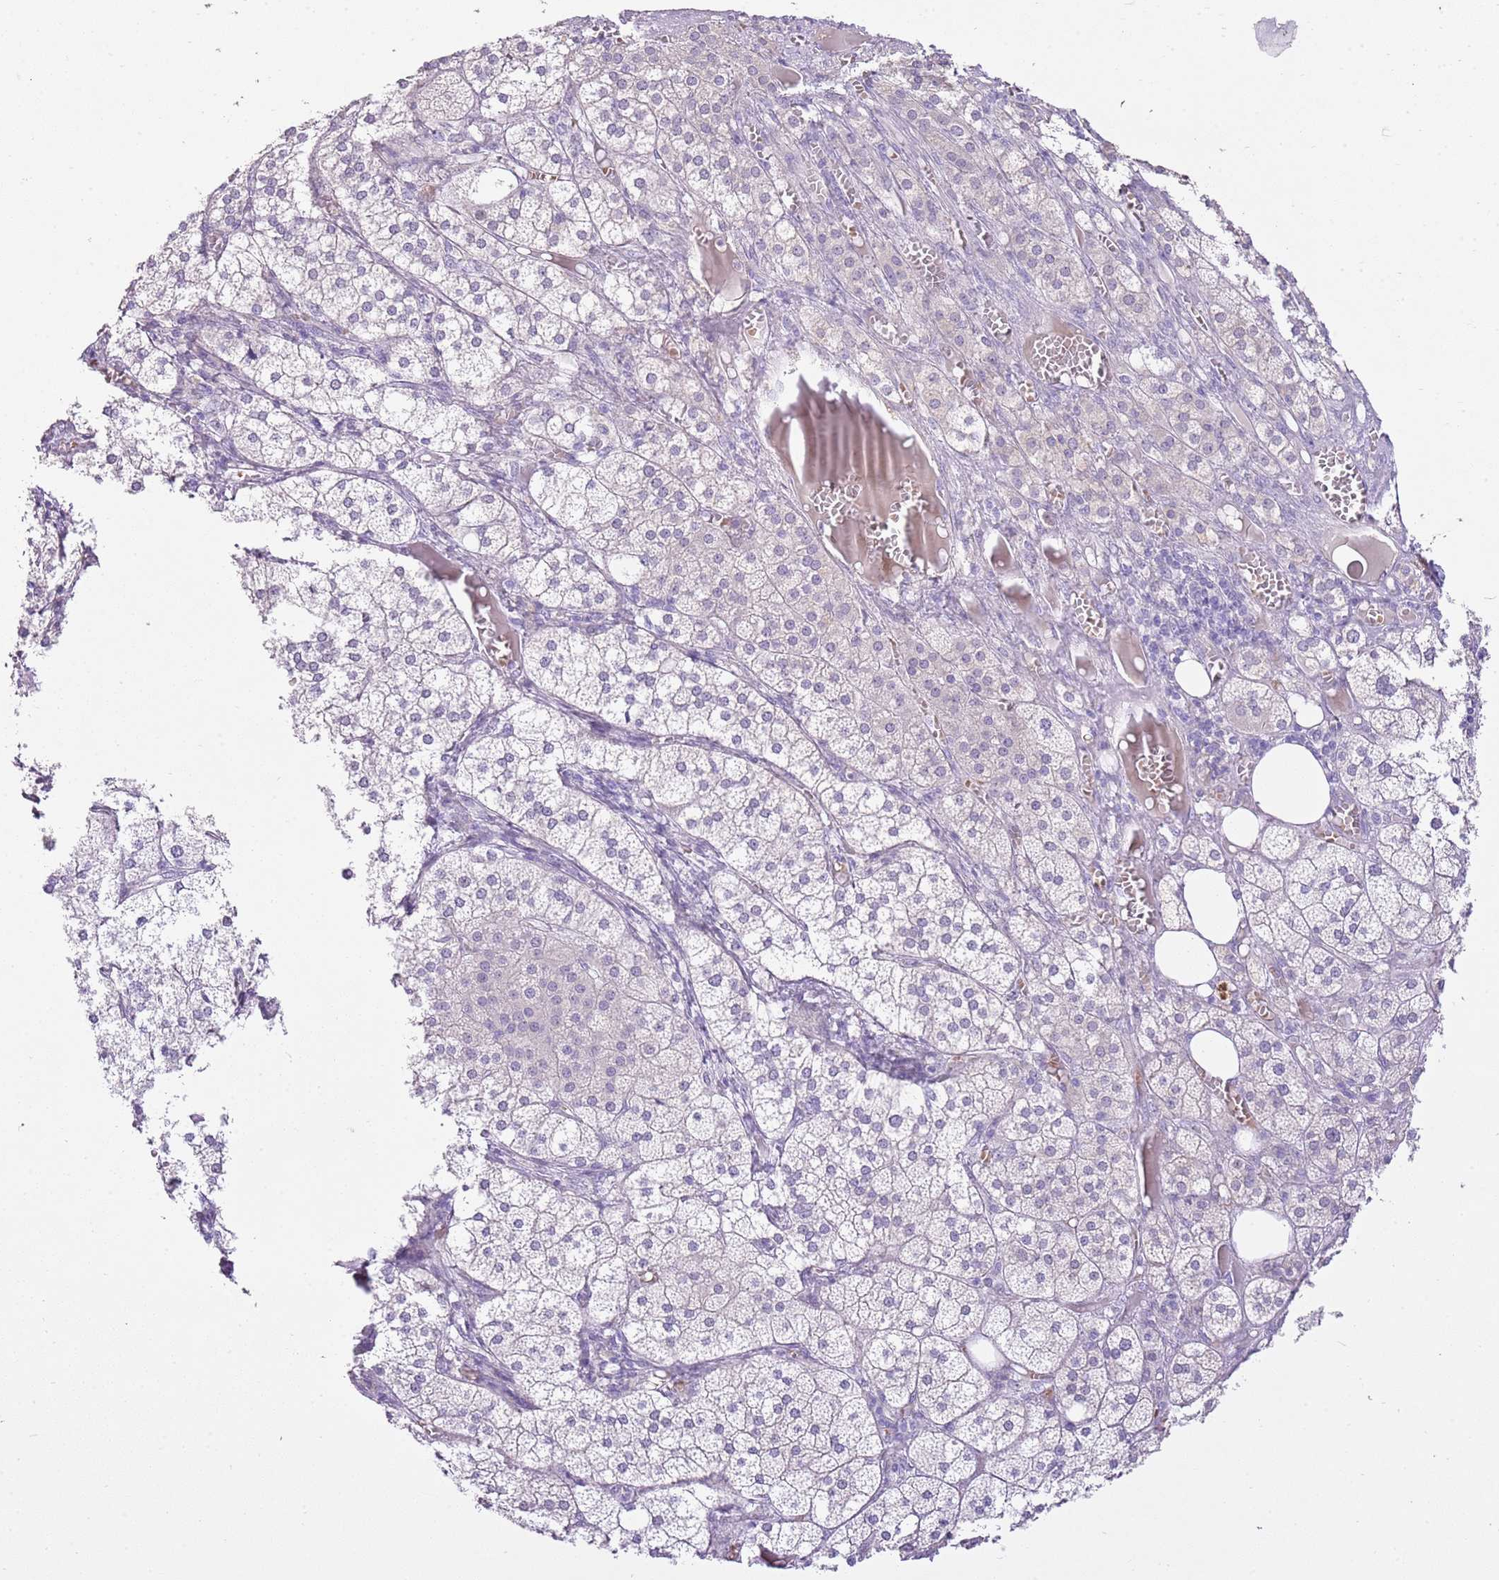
{"staining": {"intensity": "negative", "quantity": "none", "location": "none"}, "tissue": "adrenal gland", "cell_type": "Glandular cells", "image_type": "normal", "snomed": [{"axis": "morphology", "description": "Normal tissue, NOS"}, {"axis": "topography", "description": "Adrenal gland"}], "caption": "The IHC histopathology image has no significant positivity in glandular cells of adrenal gland. (DAB immunohistochemistry, high magnification).", "gene": "XPO7", "patient": {"sex": "female", "age": 61}}